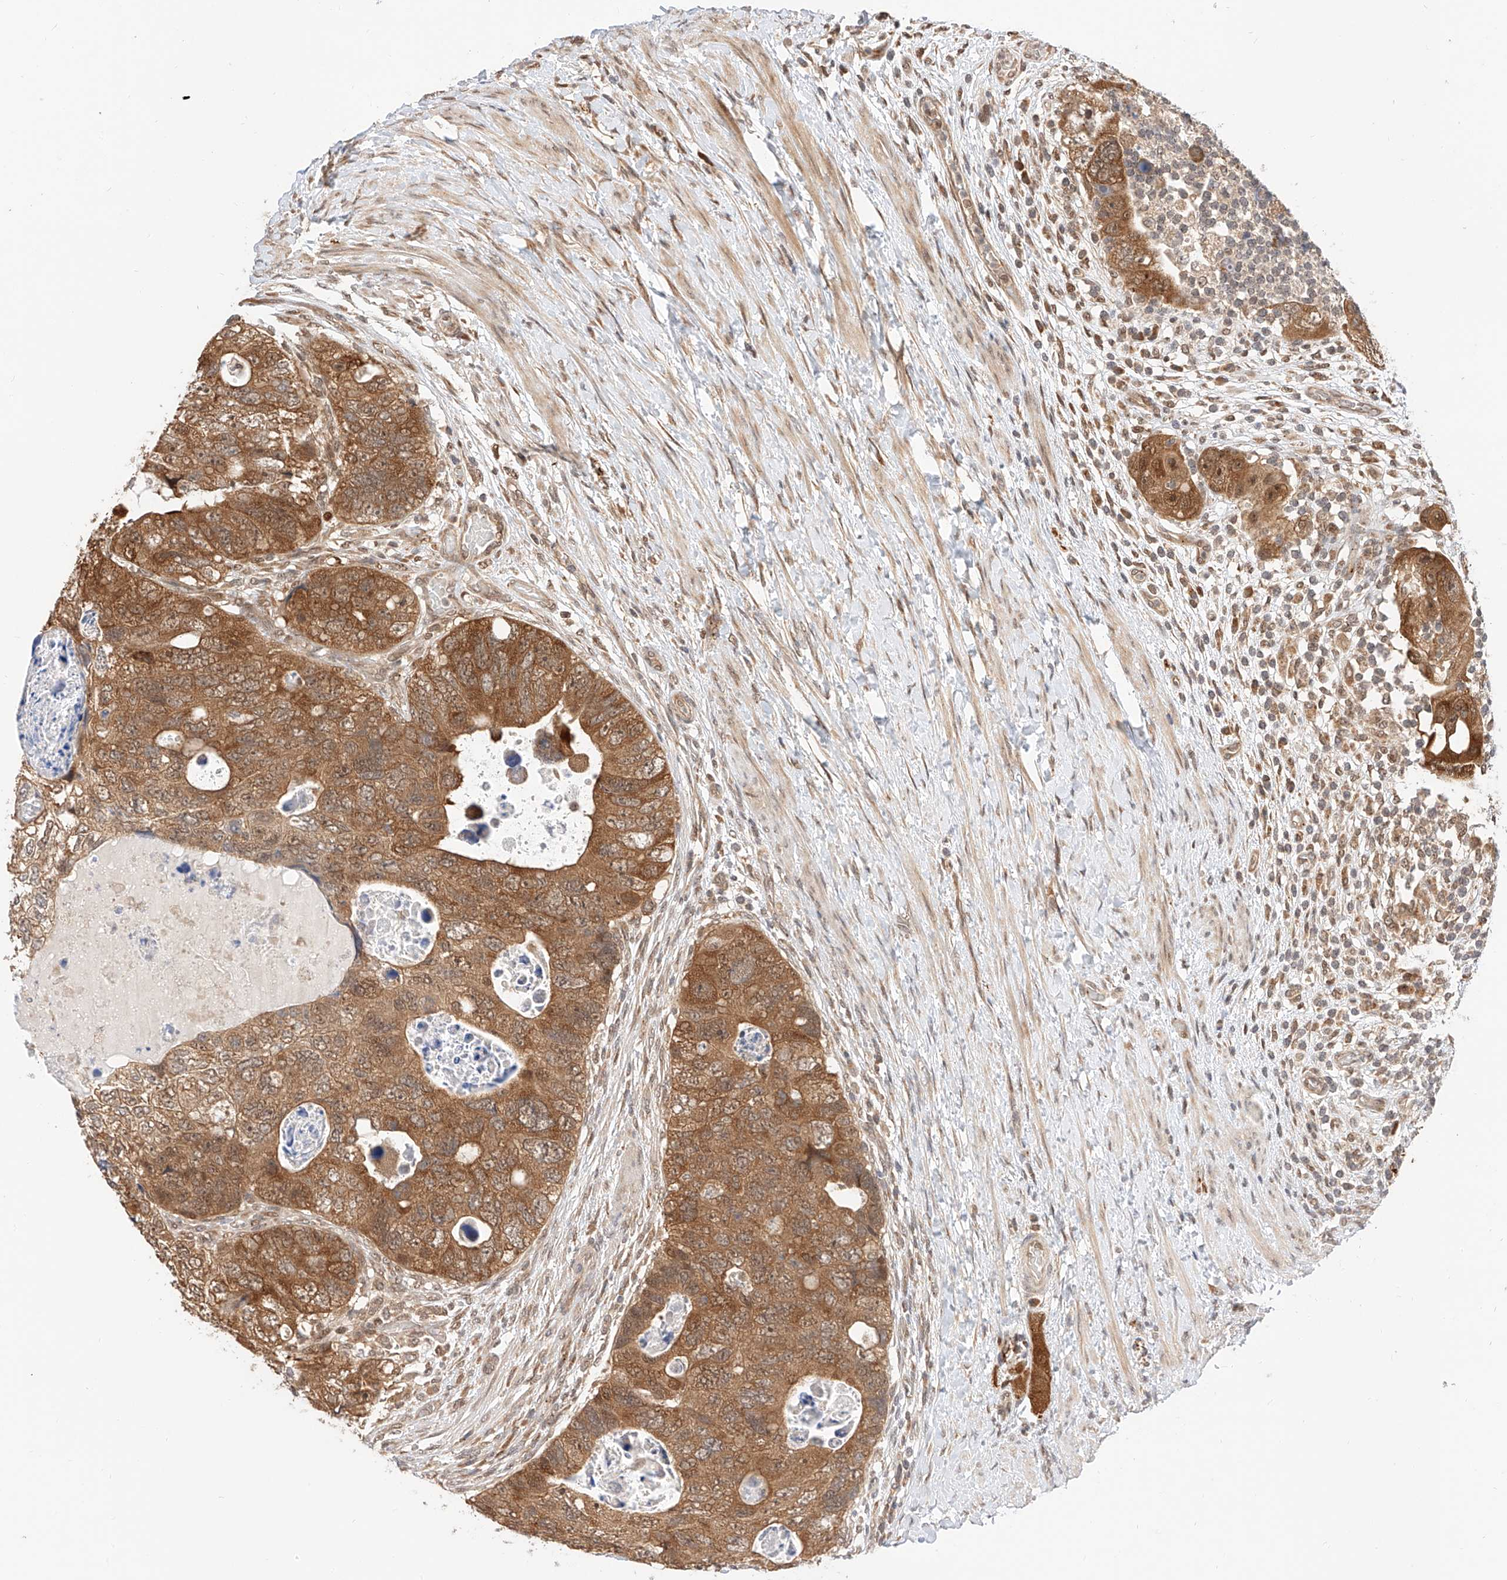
{"staining": {"intensity": "moderate", "quantity": ">75%", "location": "cytoplasmic/membranous,nuclear"}, "tissue": "colorectal cancer", "cell_type": "Tumor cells", "image_type": "cancer", "snomed": [{"axis": "morphology", "description": "Adenocarcinoma, NOS"}, {"axis": "topography", "description": "Rectum"}], "caption": "The photomicrograph displays a brown stain indicating the presence of a protein in the cytoplasmic/membranous and nuclear of tumor cells in colorectal adenocarcinoma.", "gene": "EIF4H", "patient": {"sex": "male", "age": 59}}